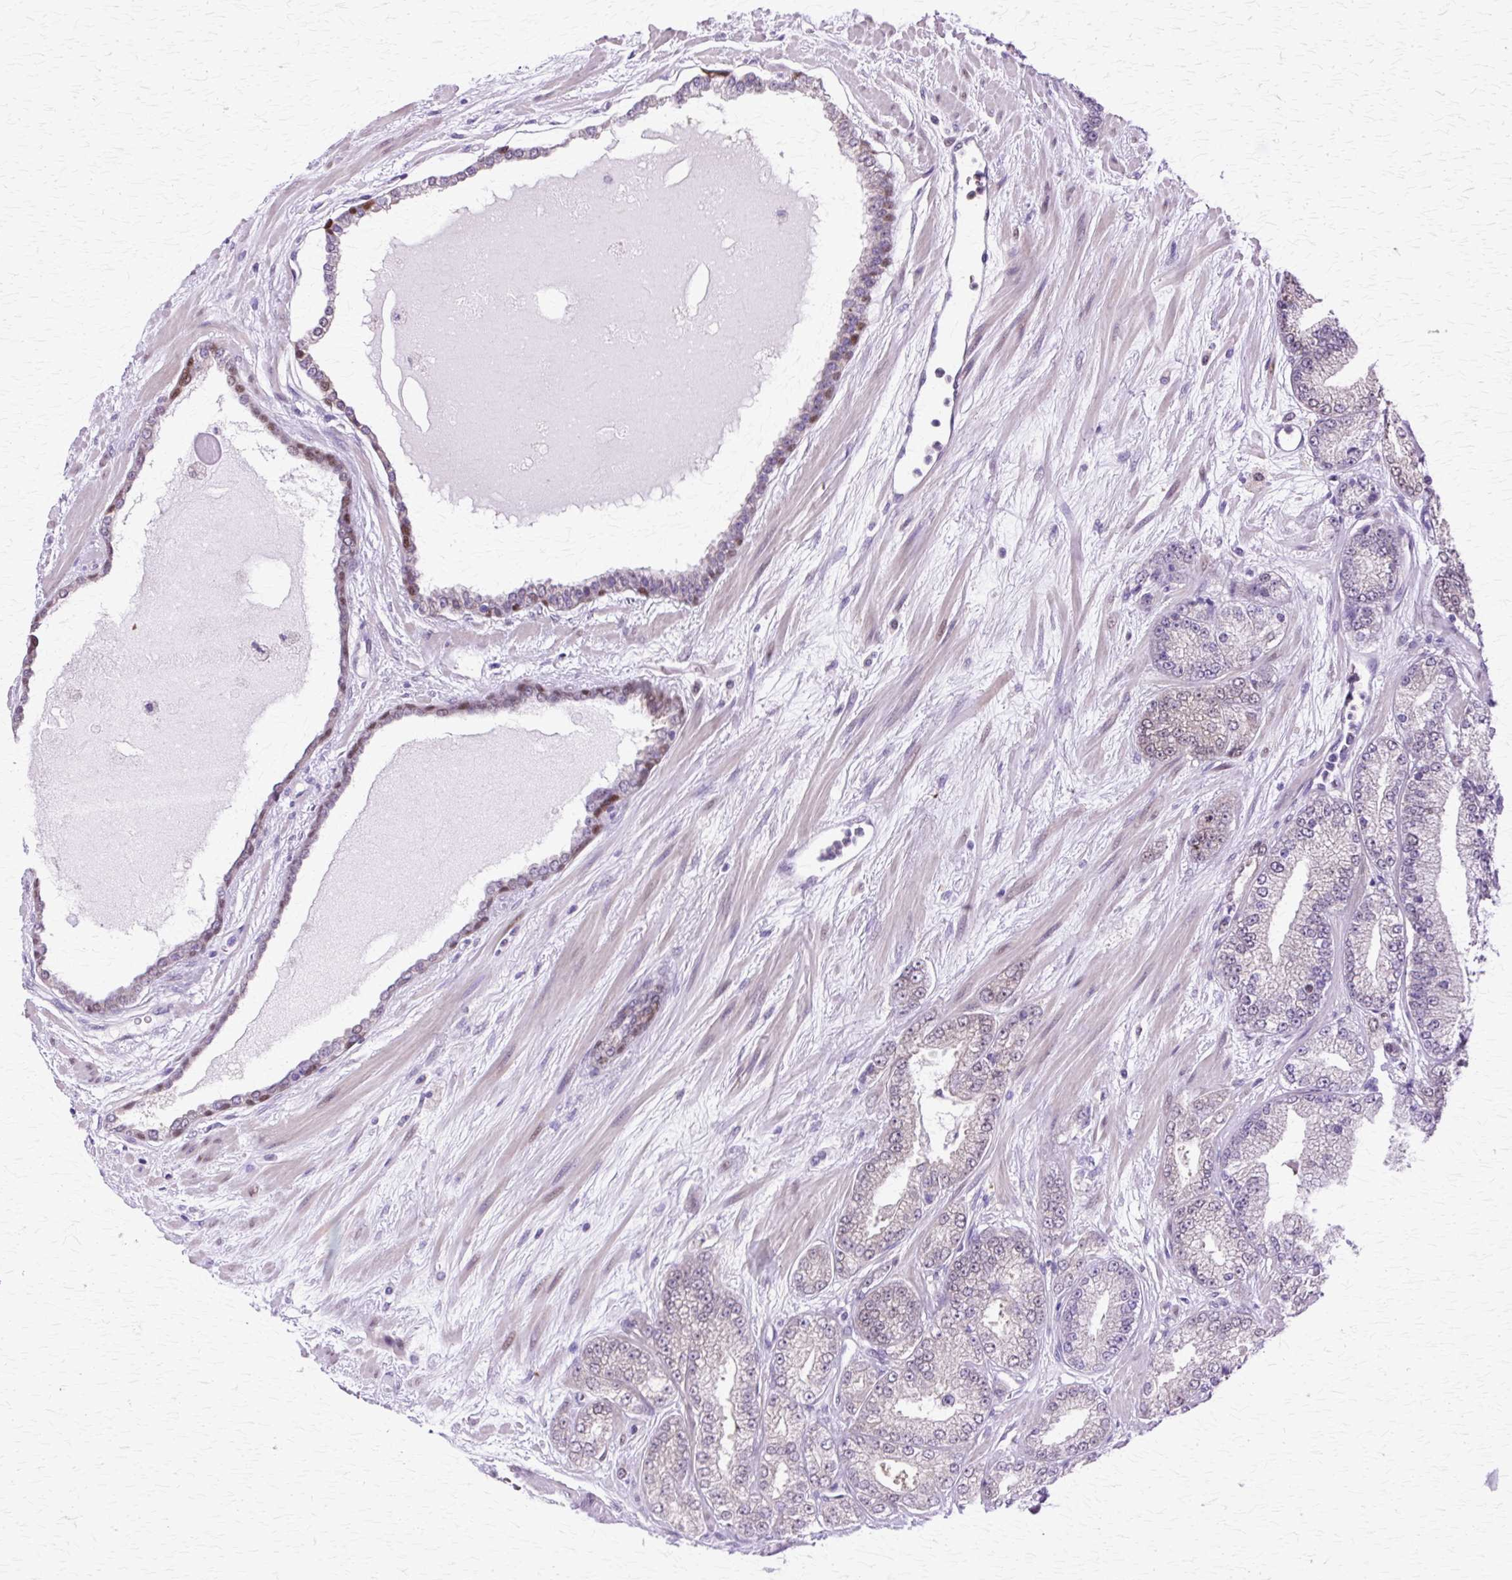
{"staining": {"intensity": "weak", "quantity": "<25%", "location": "nuclear"}, "tissue": "prostate cancer", "cell_type": "Tumor cells", "image_type": "cancer", "snomed": [{"axis": "morphology", "description": "Adenocarcinoma, High grade"}, {"axis": "topography", "description": "Prostate"}], "caption": "This is an immunohistochemistry (IHC) micrograph of human prostate cancer. There is no expression in tumor cells.", "gene": "HSPA8", "patient": {"sex": "male", "age": 68}}